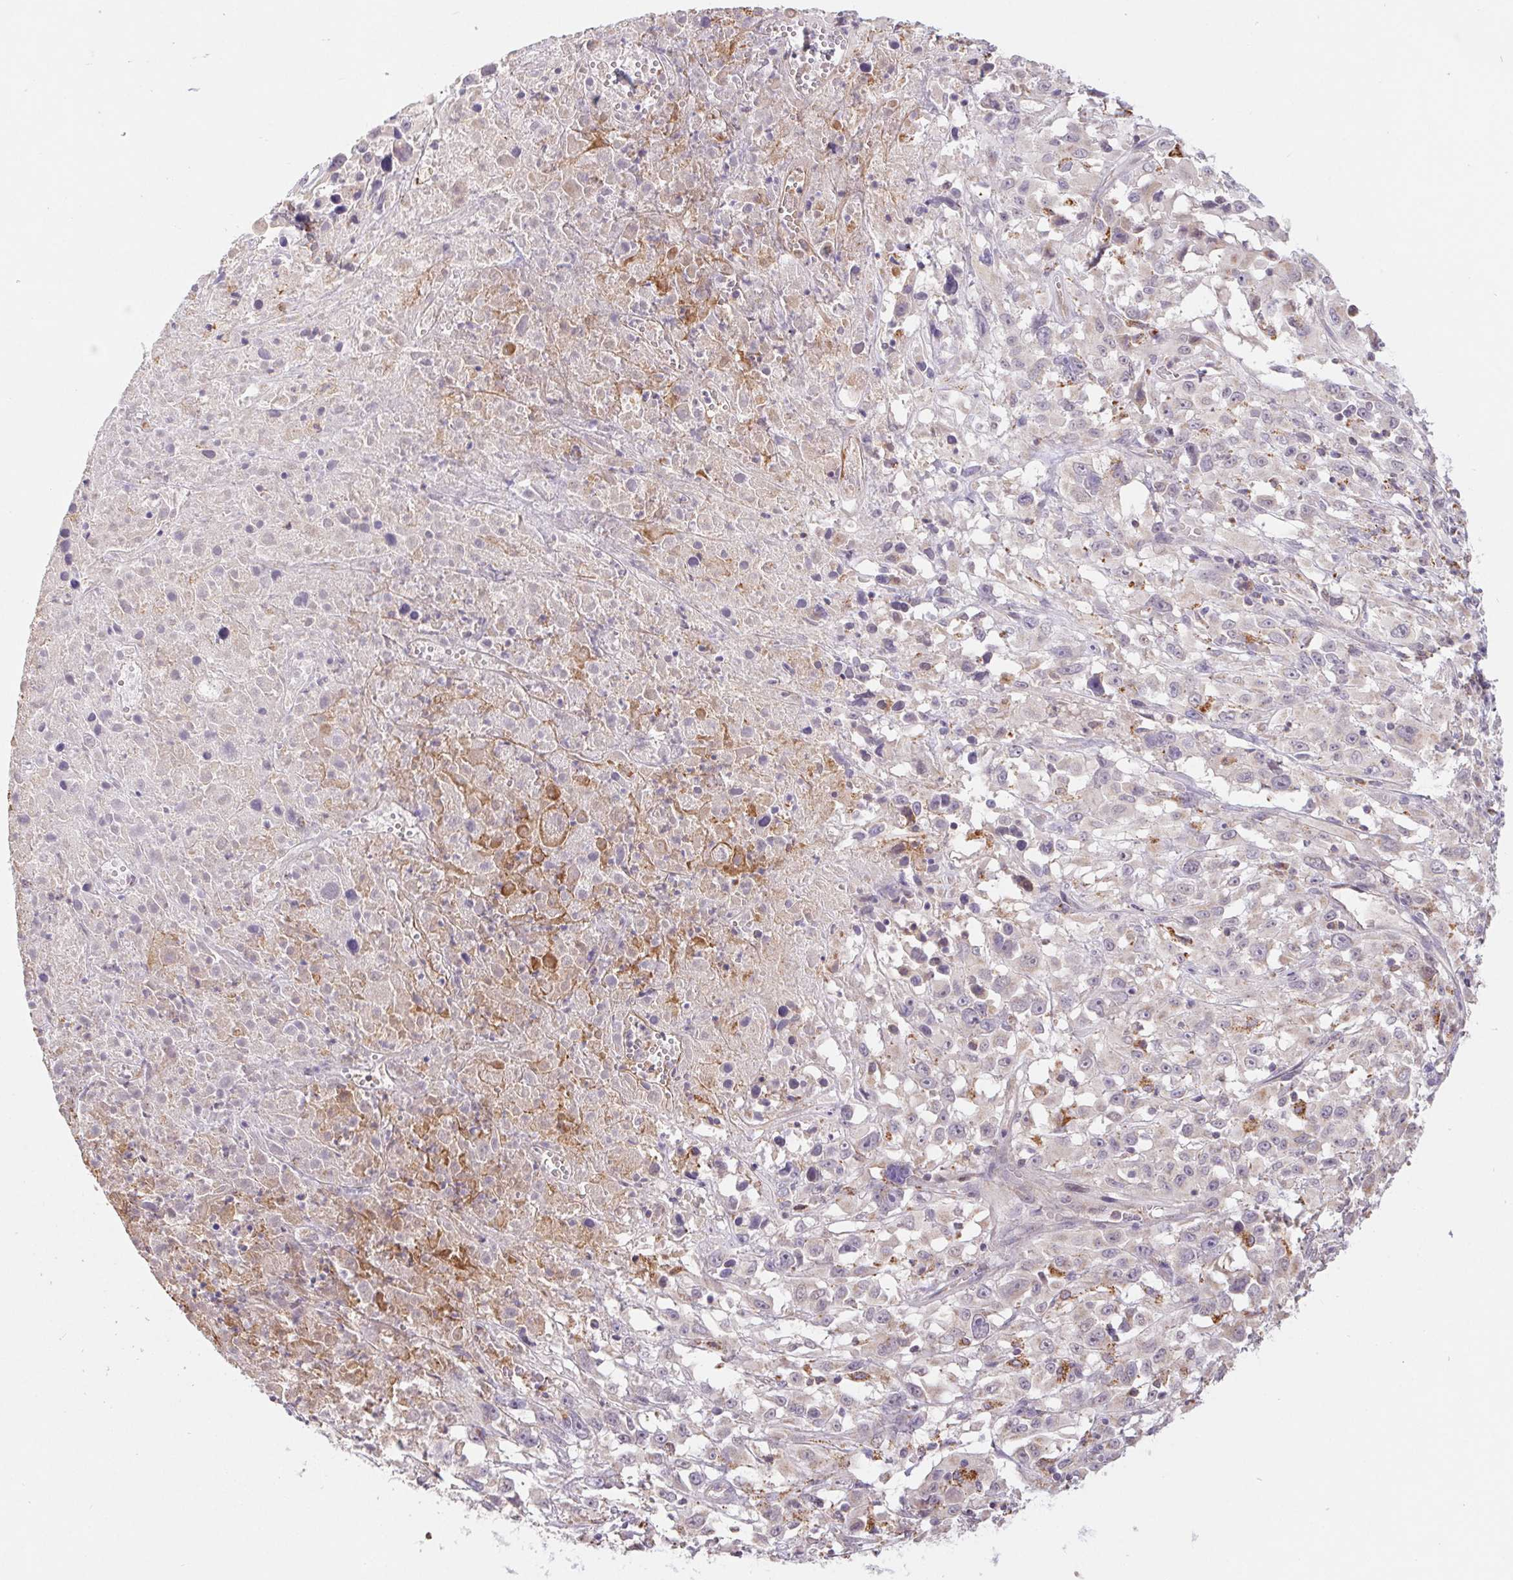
{"staining": {"intensity": "negative", "quantity": "none", "location": "none"}, "tissue": "melanoma", "cell_type": "Tumor cells", "image_type": "cancer", "snomed": [{"axis": "morphology", "description": "Malignant melanoma, Metastatic site"}, {"axis": "topography", "description": "Soft tissue"}], "caption": "IHC histopathology image of human malignant melanoma (metastatic site) stained for a protein (brown), which demonstrates no staining in tumor cells.", "gene": "EMC6", "patient": {"sex": "male", "age": 50}}